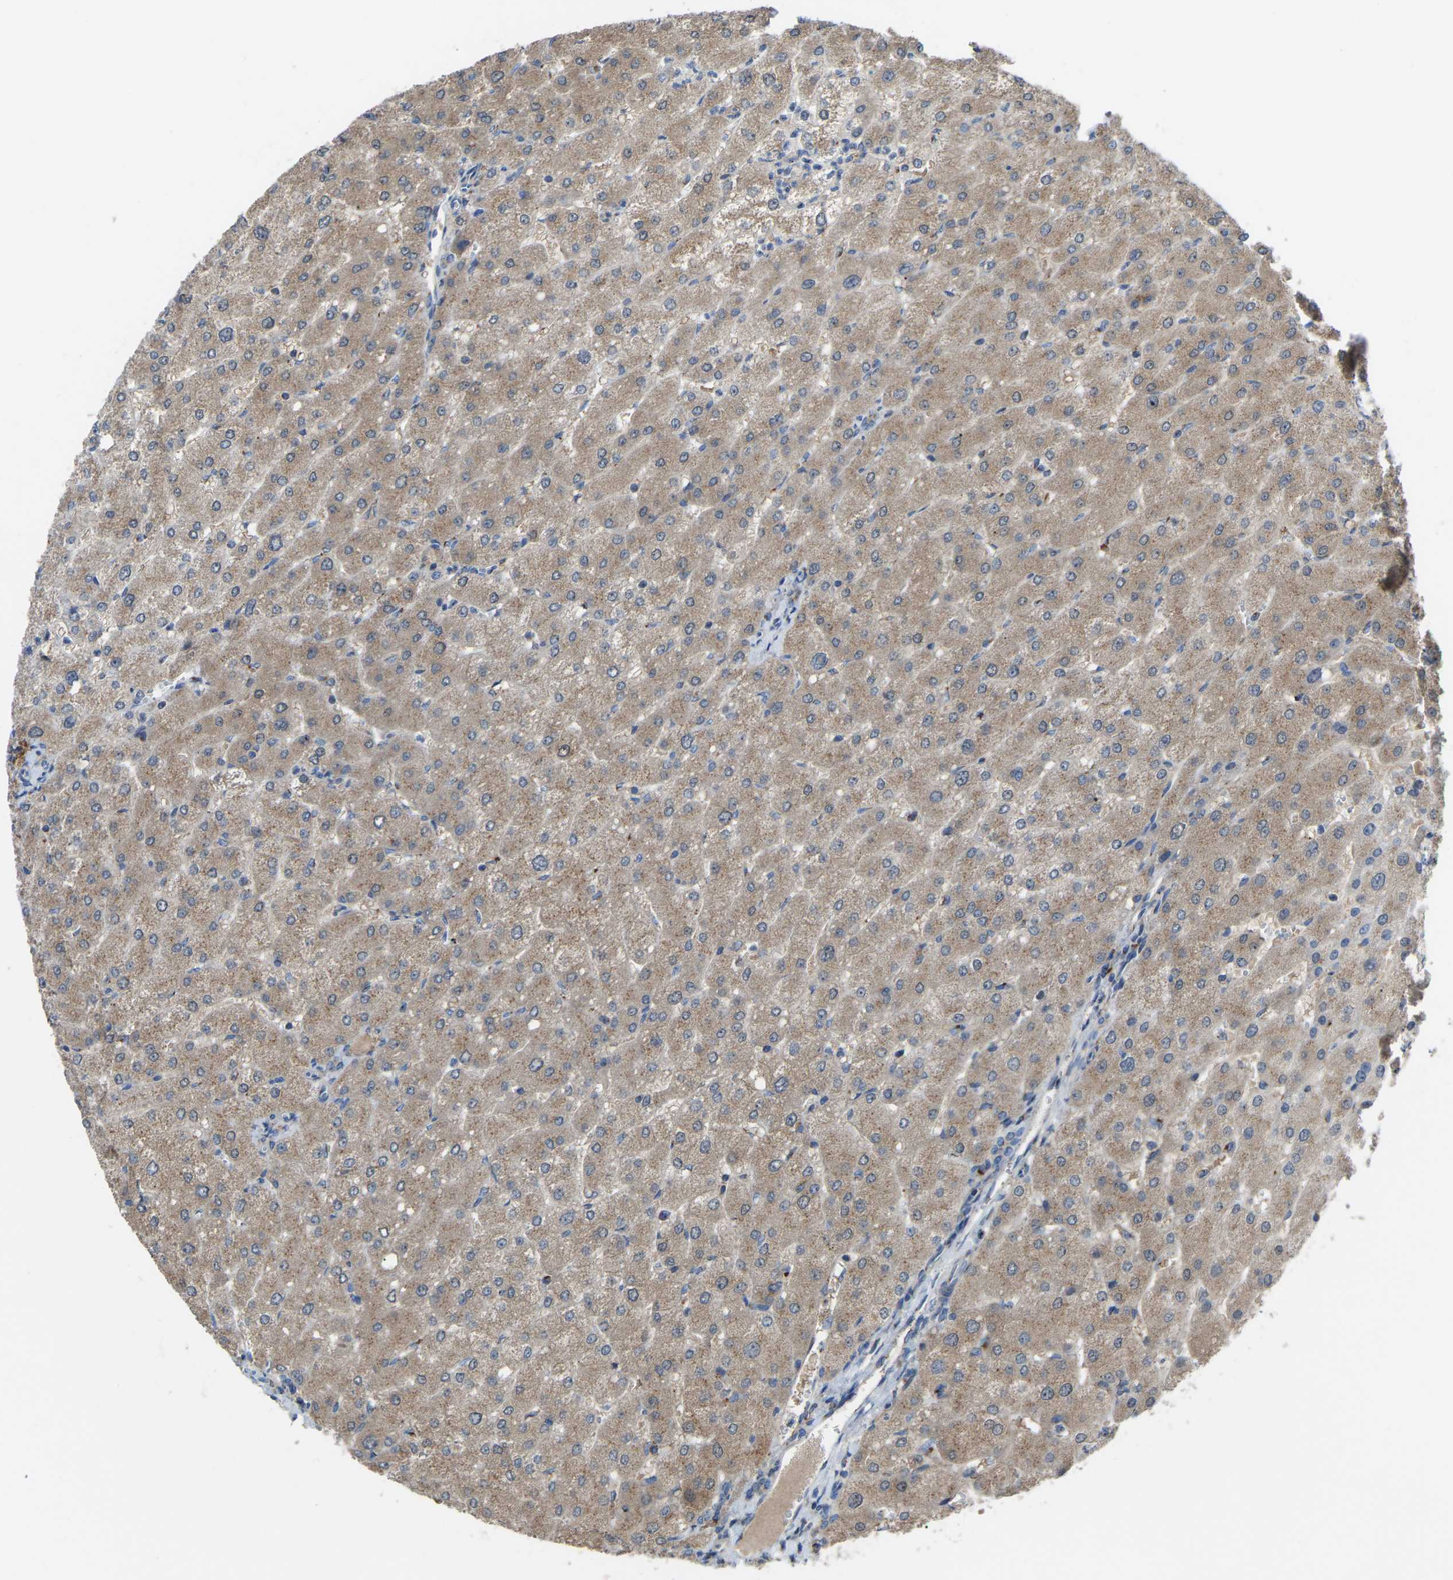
{"staining": {"intensity": "weak", "quantity": "25%-75%", "location": "cytoplasmic/membranous"}, "tissue": "liver", "cell_type": "Cholangiocytes", "image_type": "normal", "snomed": [{"axis": "morphology", "description": "Normal tissue, NOS"}, {"axis": "topography", "description": "Liver"}], "caption": "A brown stain highlights weak cytoplasmic/membranous positivity of a protein in cholangiocytes of normal human liver. (IHC, brightfield microscopy, high magnification).", "gene": "CANT1", "patient": {"sex": "male", "age": 55}}